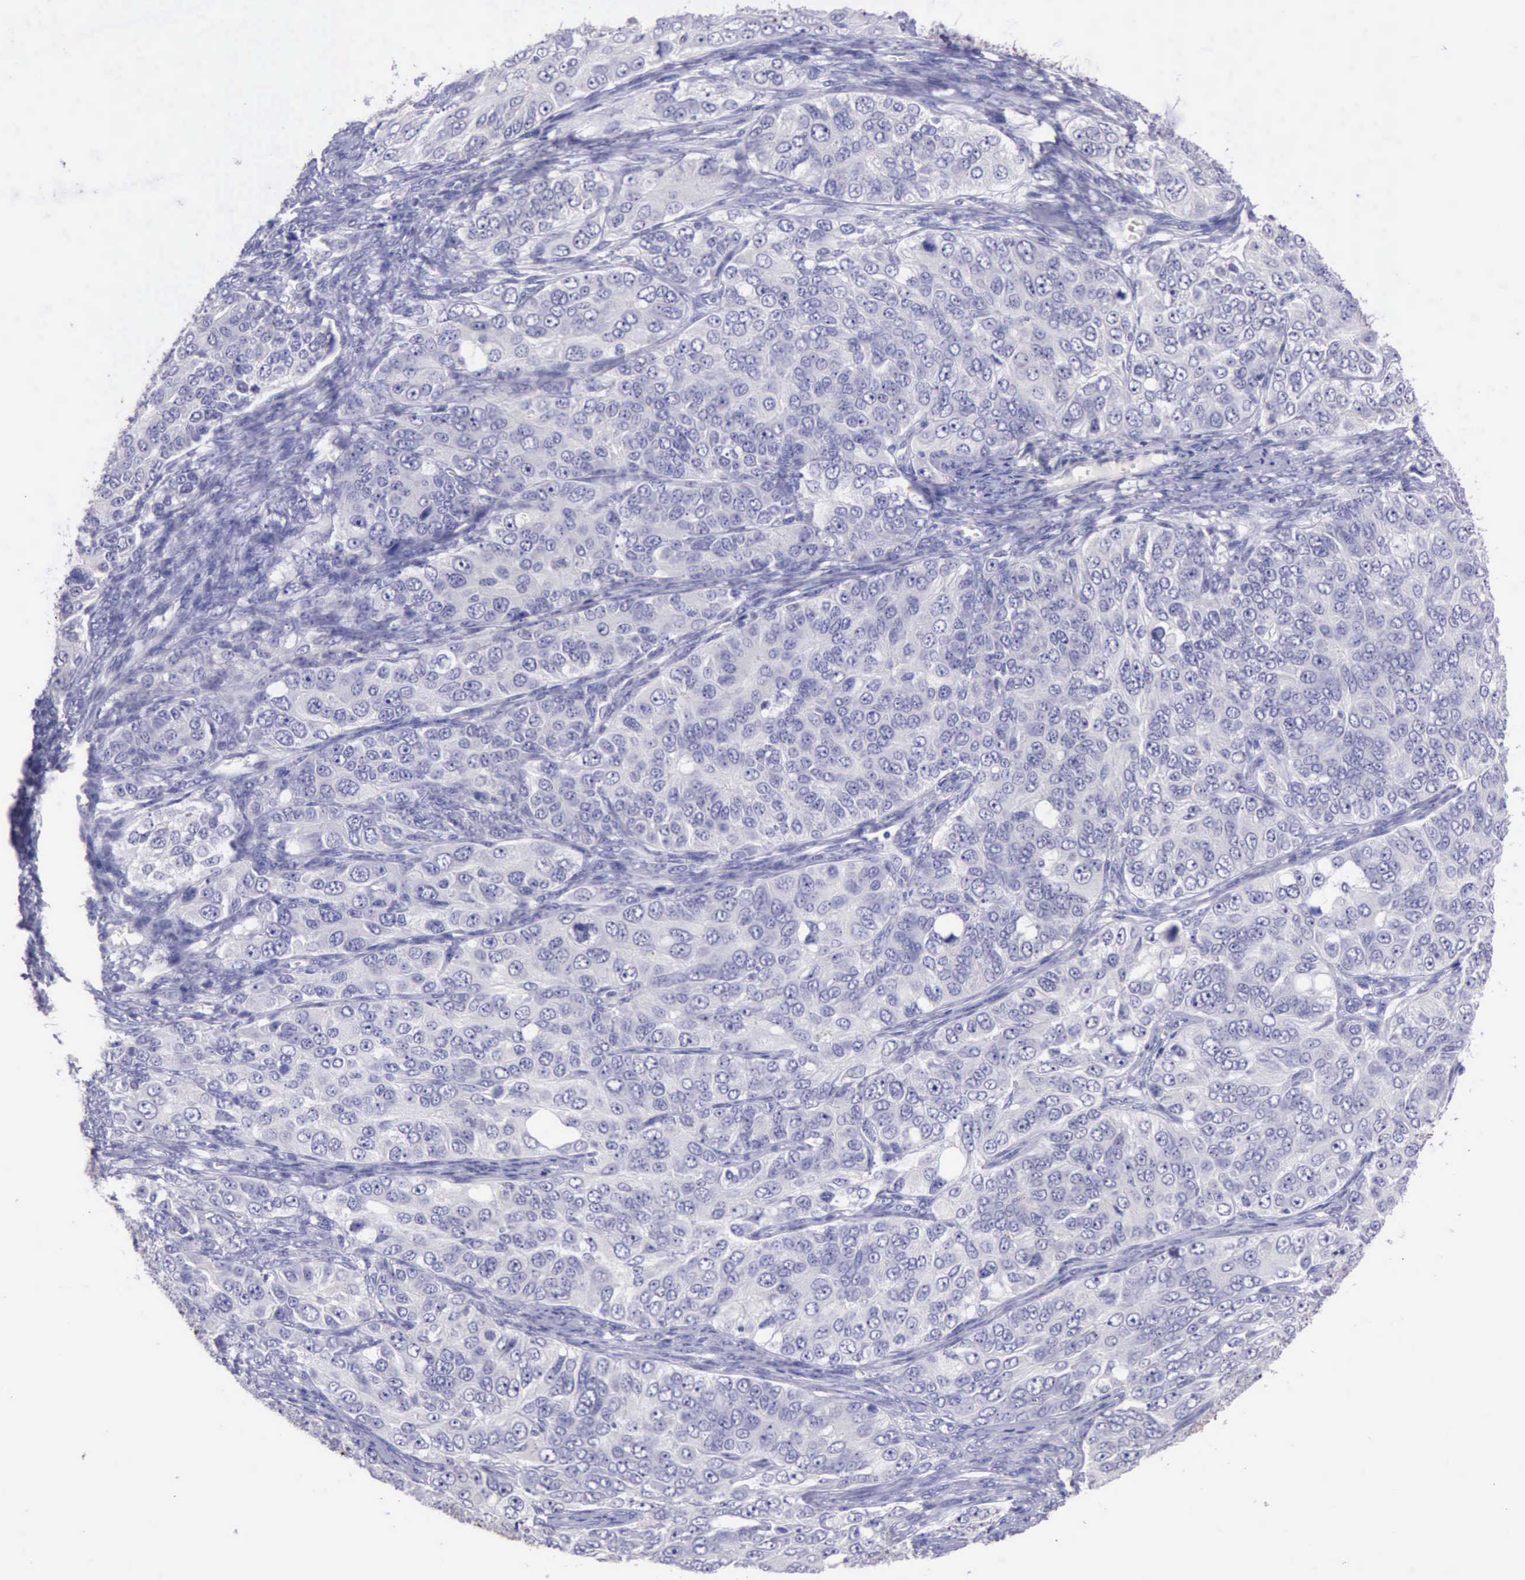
{"staining": {"intensity": "negative", "quantity": "none", "location": "none"}, "tissue": "ovarian cancer", "cell_type": "Tumor cells", "image_type": "cancer", "snomed": [{"axis": "morphology", "description": "Carcinoma, endometroid"}, {"axis": "topography", "description": "Ovary"}], "caption": "IHC photomicrograph of neoplastic tissue: ovarian cancer stained with DAB displays no significant protein staining in tumor cells. (DAB (3,3'-diaminobenzidine) immunohistochemistry visualized using brightfield microscopy, high magnification).", "gene": "LRFN5", "patient": {"sex": "female", "age": 51}}